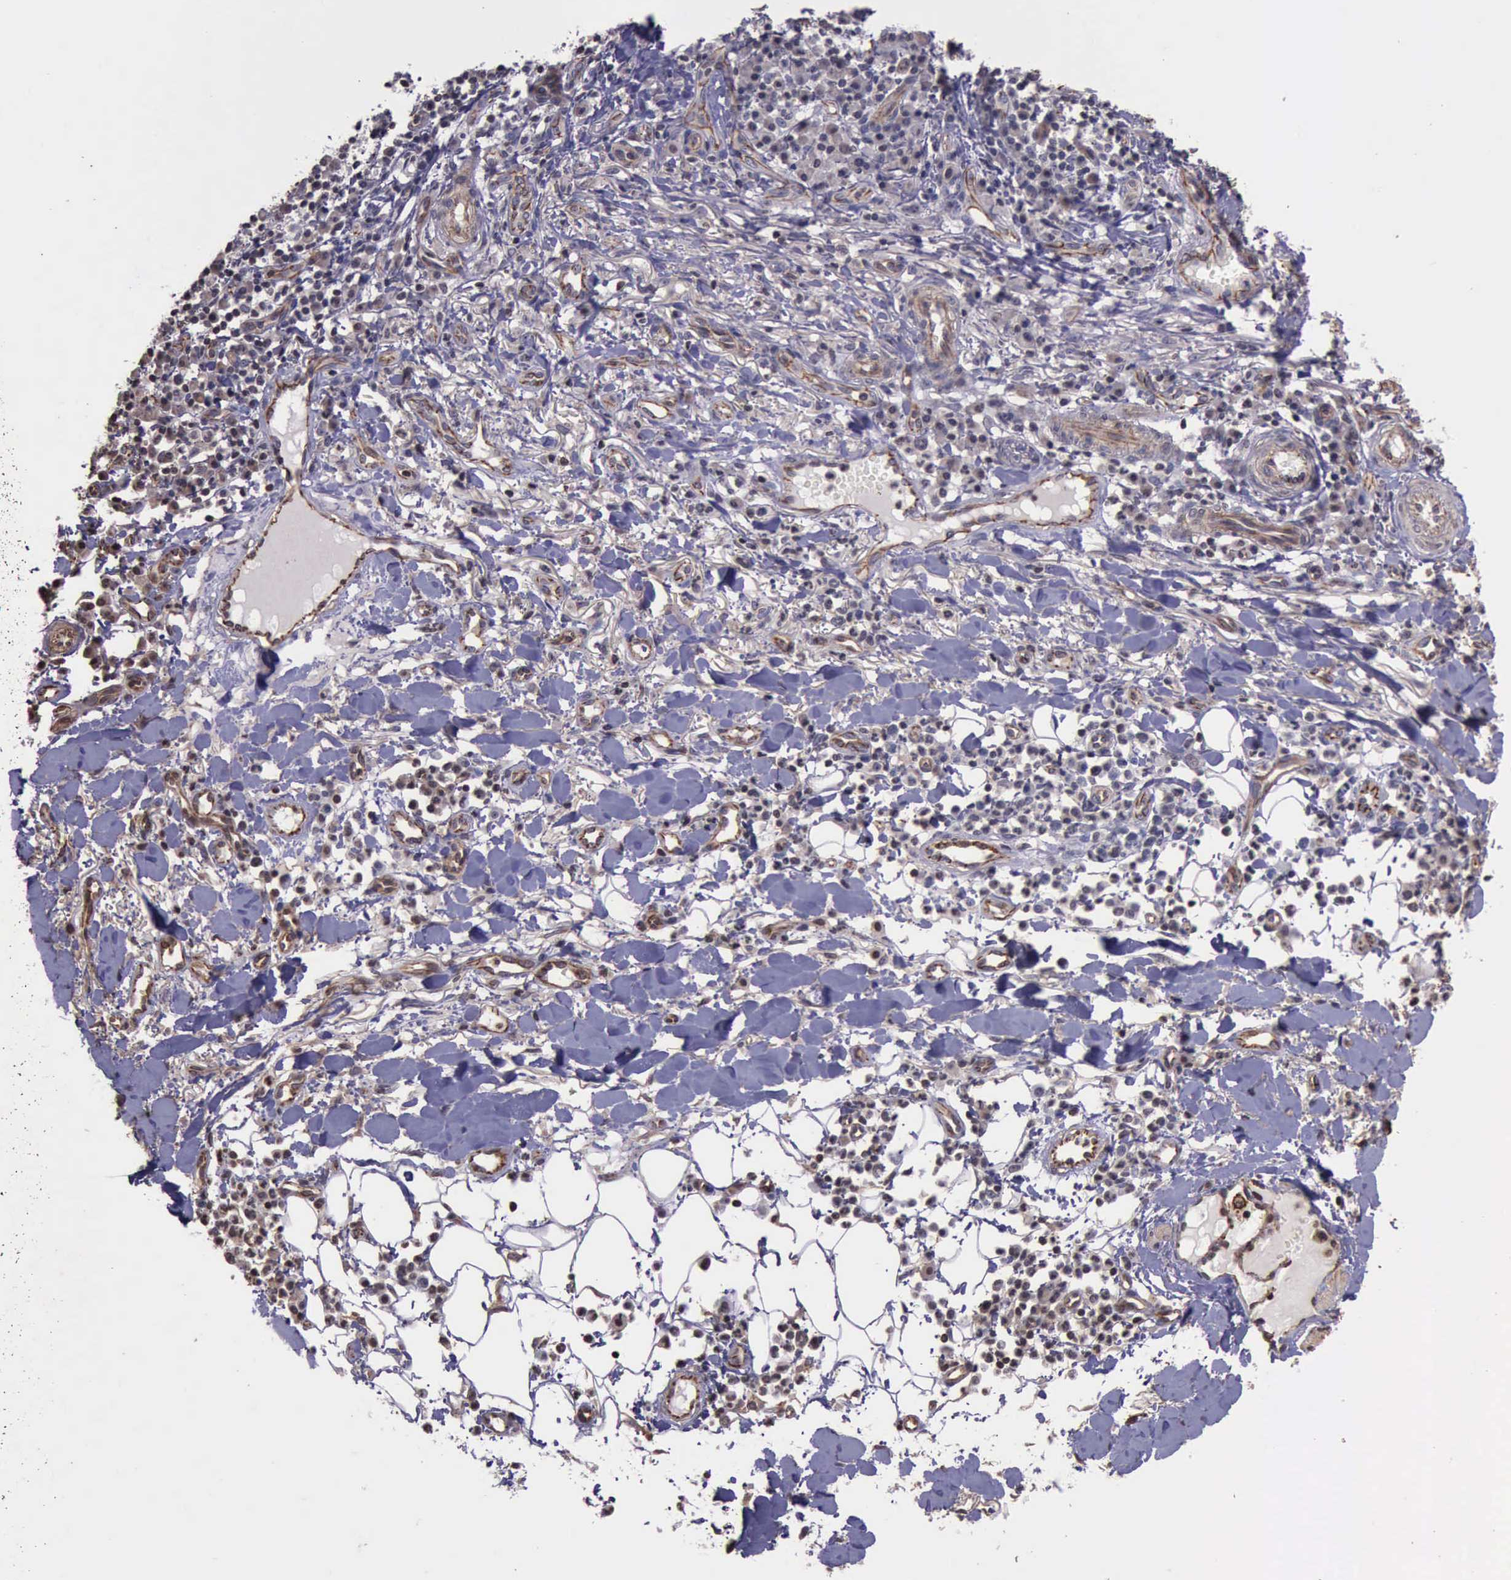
{"staining": {"intensity": "weak", "quantity": "25%-75%", "location": "cytoplasmic/membranous"}, "tissue": "skin cancer", "cell_type": "Tumor cells", "image_type": "cancer", "snomed": [{"axis": "morphology", "description": "Squamous cell carcinoma, NOS"}, {"axis": "topography", "description": "Skin"}], "caption": "High-power microscopy captured an IHC photomicrograph of skin cancer (squamous cell carcinoma), revealing weak cytoplasmic/membranous positivity in about 25%-75% of tumor cells.", "gene": "CTNNB1", "patient": {"sex": "female", "age": 89}}